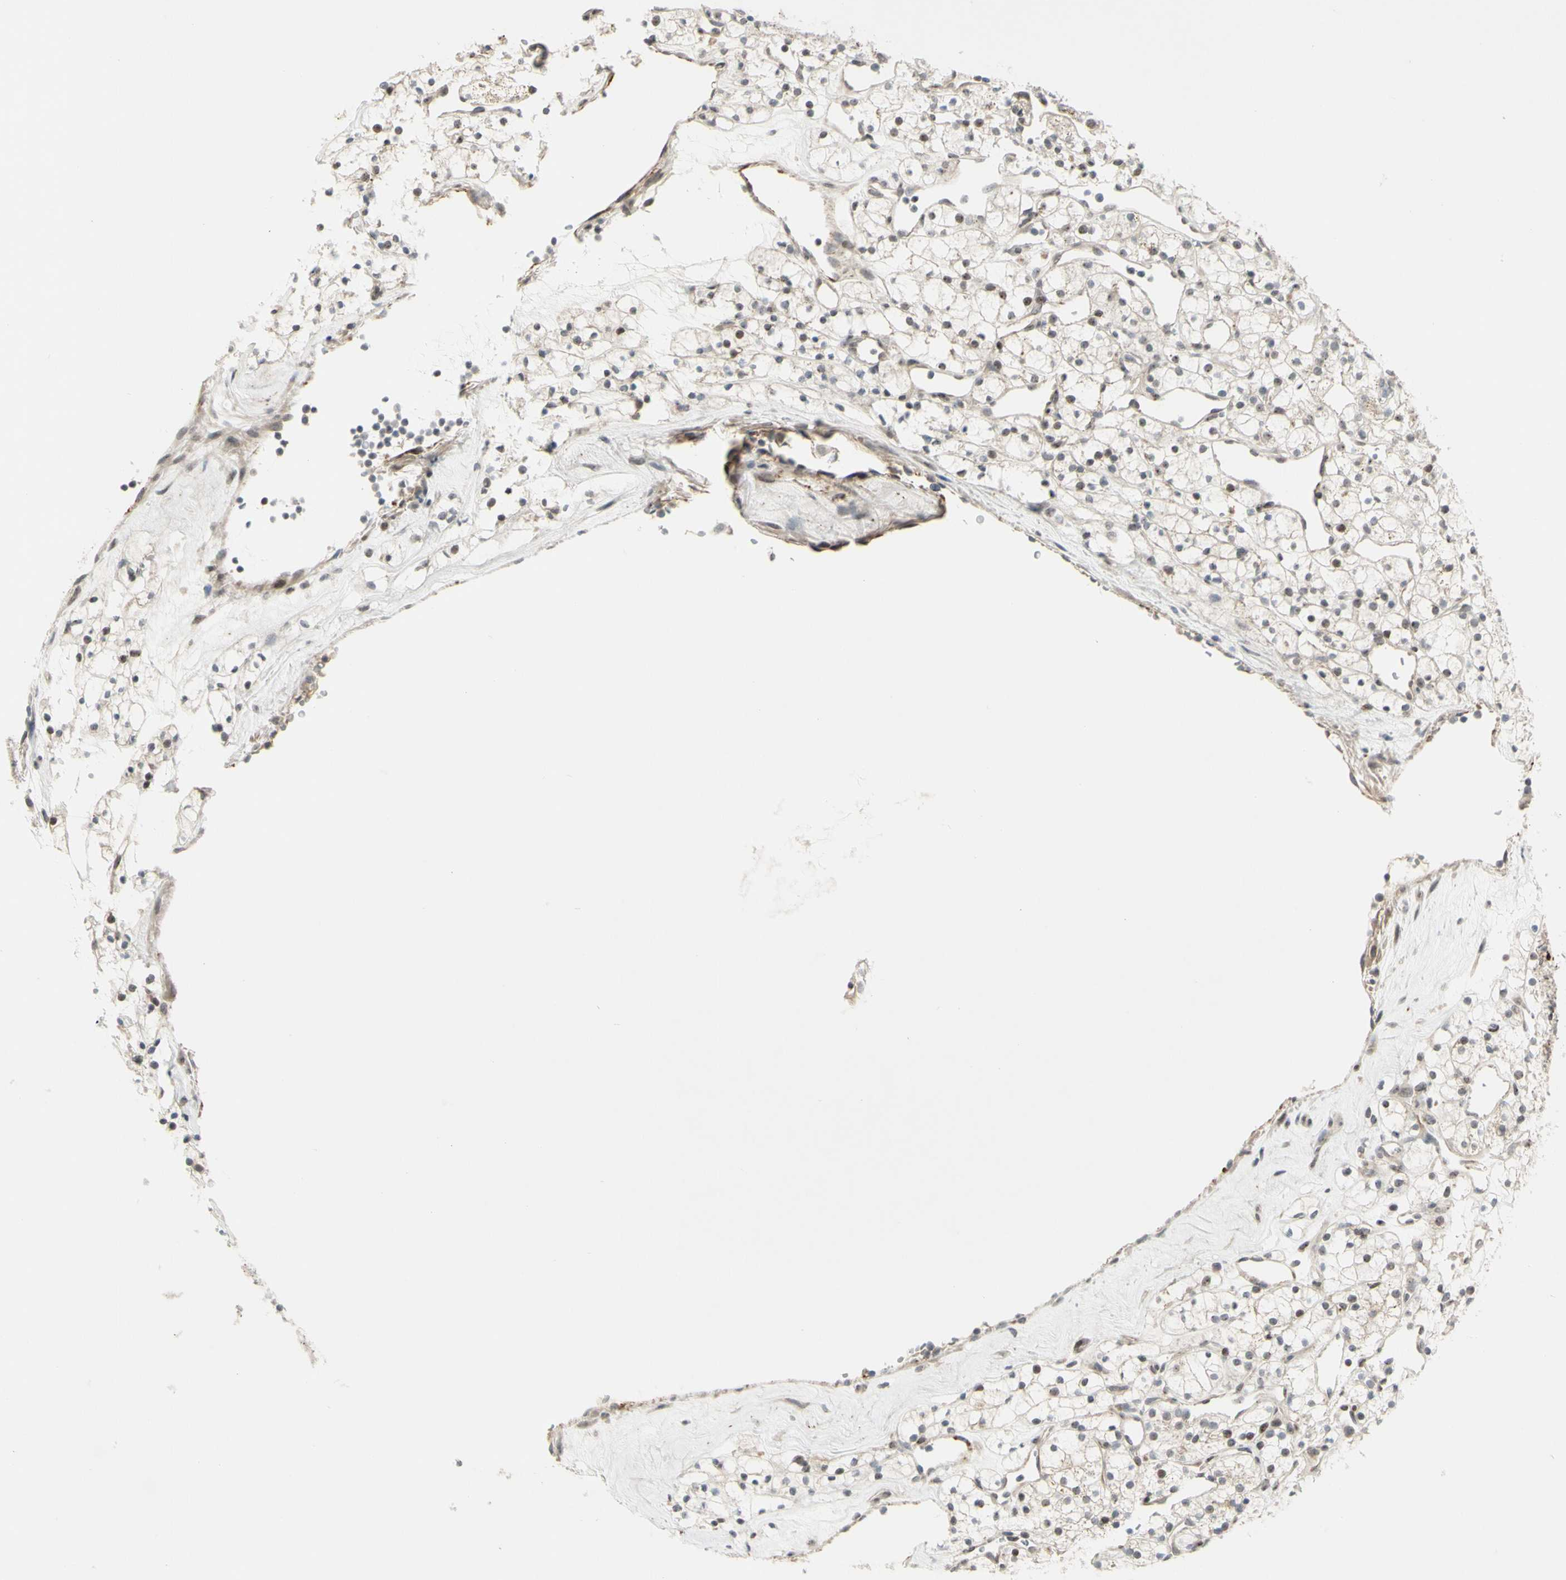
{"staining": {"intensity": "negative", "quantity": "none", "location": "none"}, "tissue": "renal cancer", "cell_type": "Tumor cells", "image_type": "cancer", "snomed": [{"axis": "morphology", "description": "Adenocarcinoma, NOS"}, {"axis": "topography", "description": "Kidney"}], "caption": "A histopathology image of human renal cancer (adenocarcinoma) is negative for staining in tumor cells.", "gene": "FGFR2", "patient": {"sex": "female", "age": 60}}